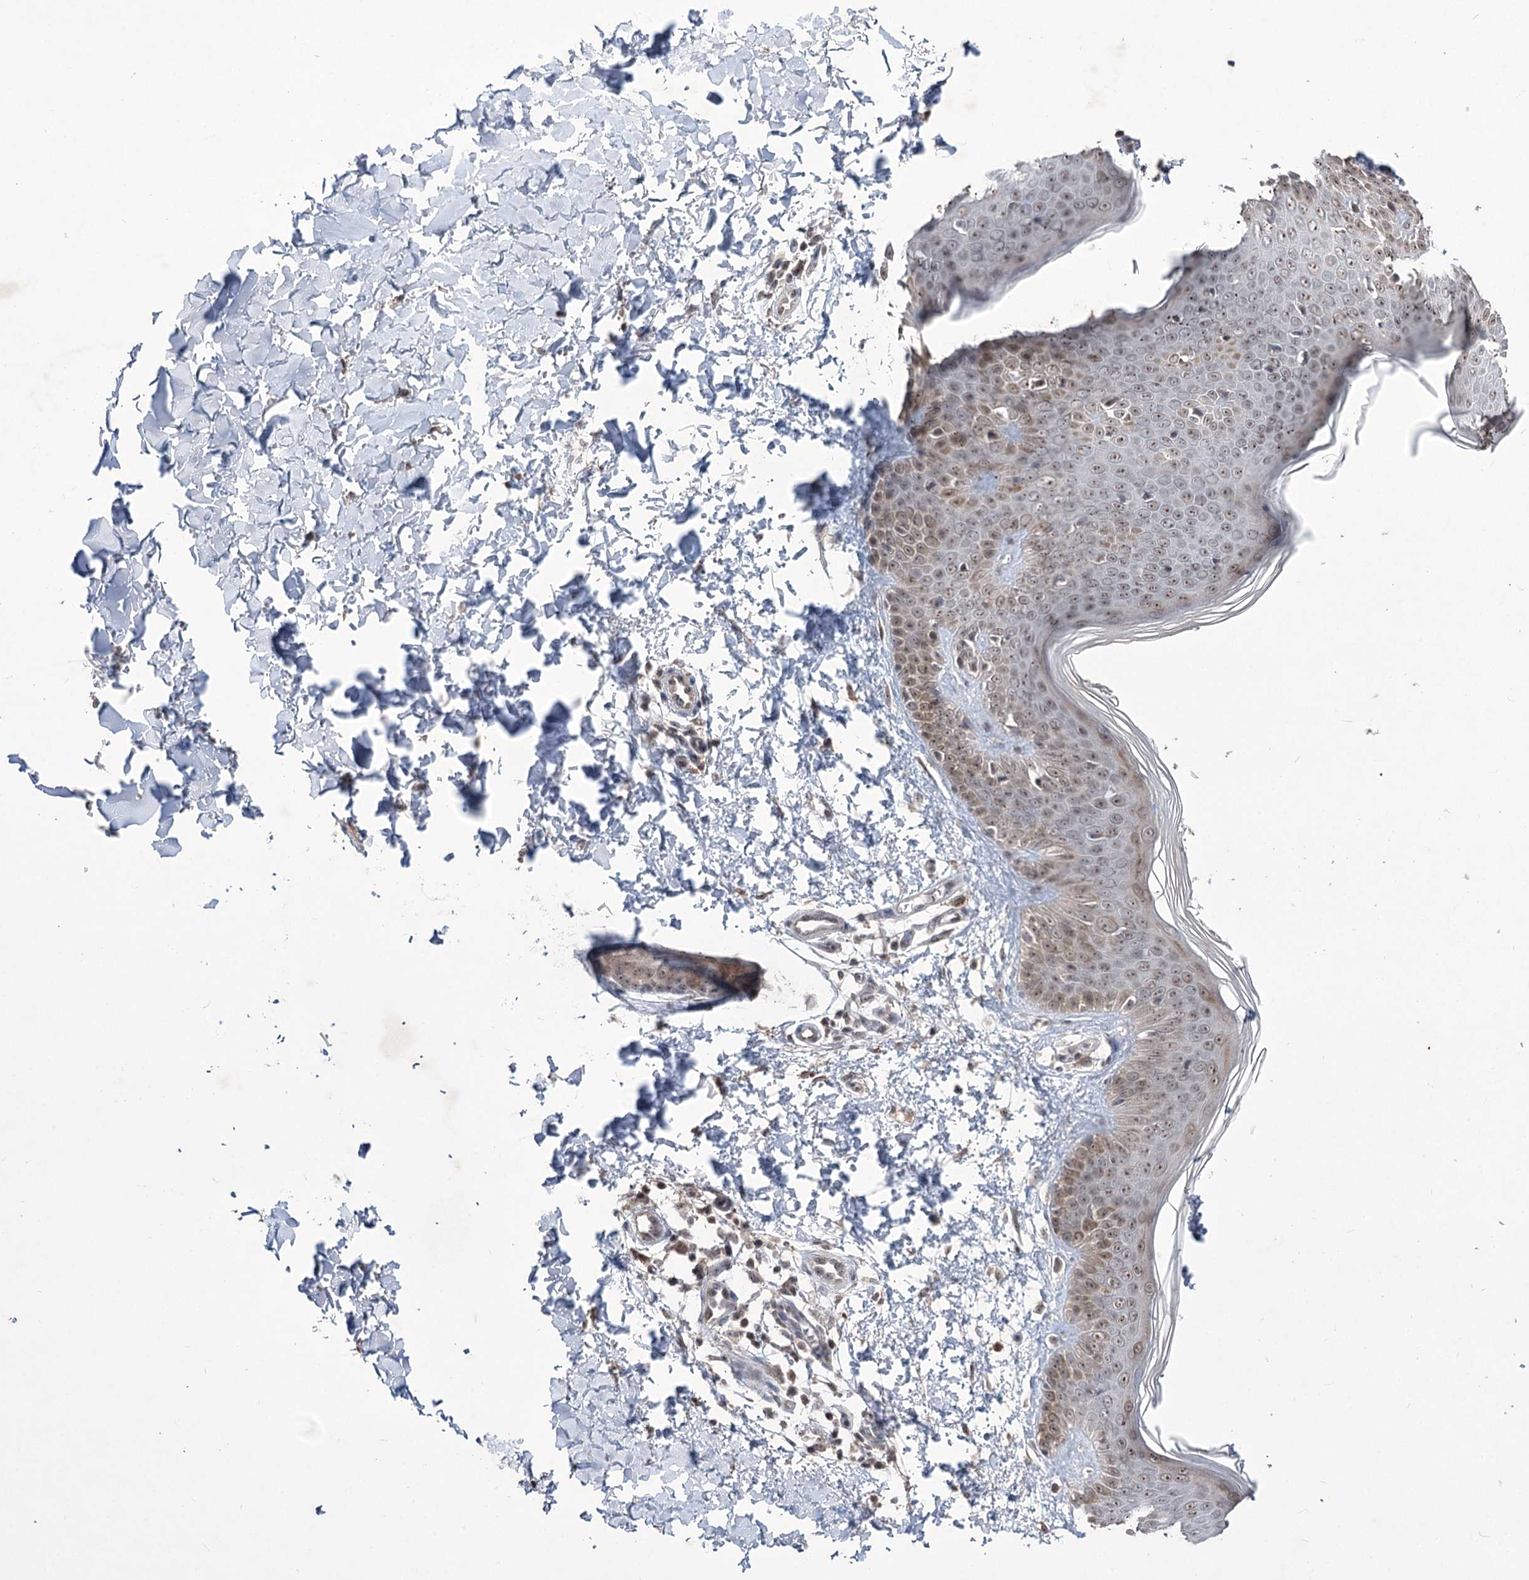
{"staining": {"intensity": "strong", "quantity": ">75%", "location": "nuclear"}, "tissue": "skin", "cell_type": "Fibroblasts", "image_type": "normal", "snomed": [{"axis": "morphology", "description": "Normal tissue, NOS"}, {"axis": "topography", "description": "Skin"}], "caption": "Skin stained for a protein (brown) demonstrates strong nuclear positive positivity in approximately >75% of fibroblasts.", "gene": "VGLL4", "patient": {"sex": "male", "age": 37}}